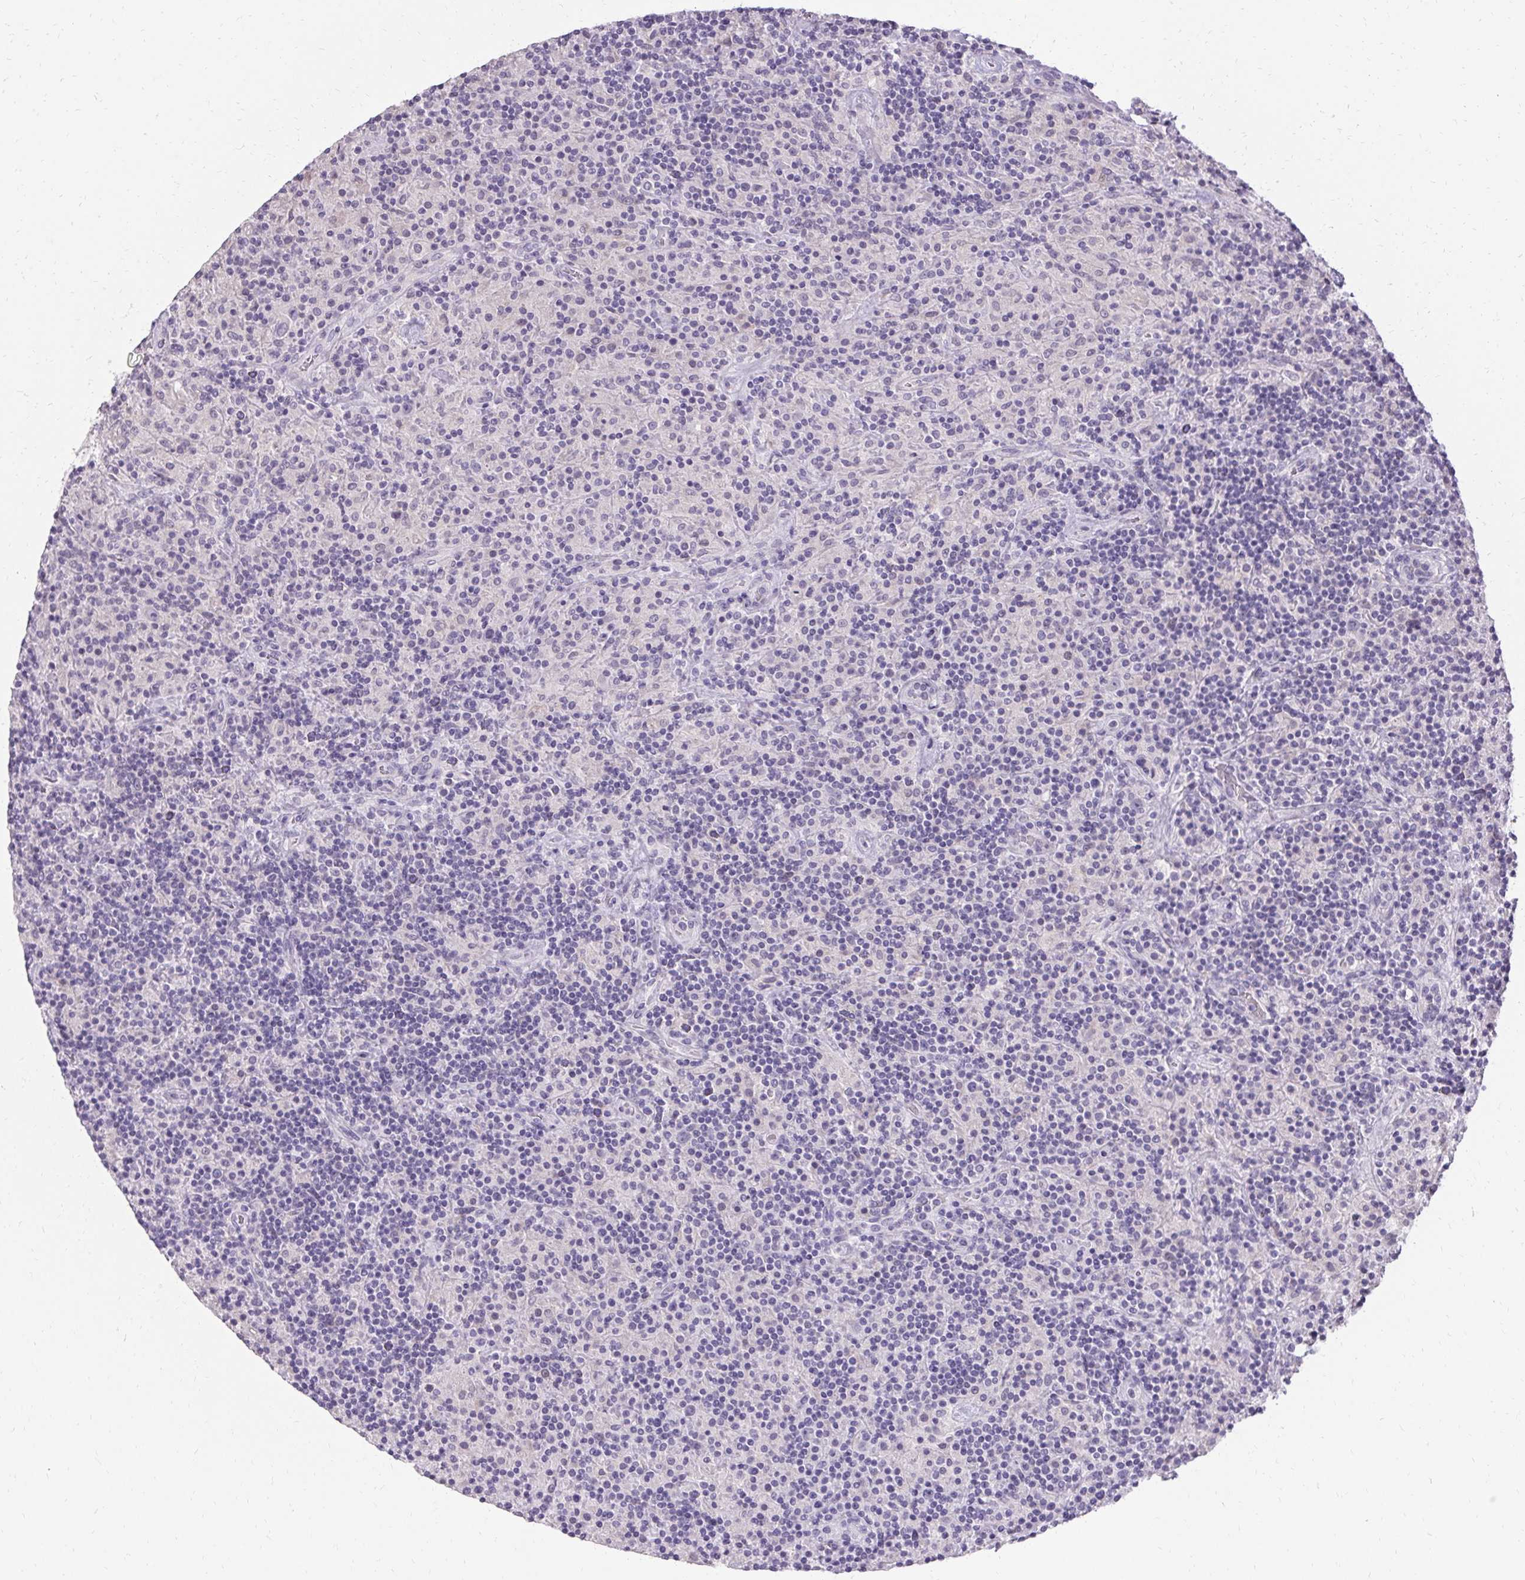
{"staining": {"intensity": "negative", "quantity": "none", "location": "none"}, "tissue": "lymphoma", "cell_type": "Tumor cells", "image_type": "cancer", "snomed": [{"axis": "morphology", "description": "Hodgkin's disease, NOS"}, {"axis": "topography", "description": "Lymph node"}], "caption": "Immunohistochemistry (IHC) histopathology image of Hodgkin's disease stained for a protein (brown), which displays no staining in tumor cells.", "gene": "HSD17B3", "patient": {"sex": "male", "age": 70}}